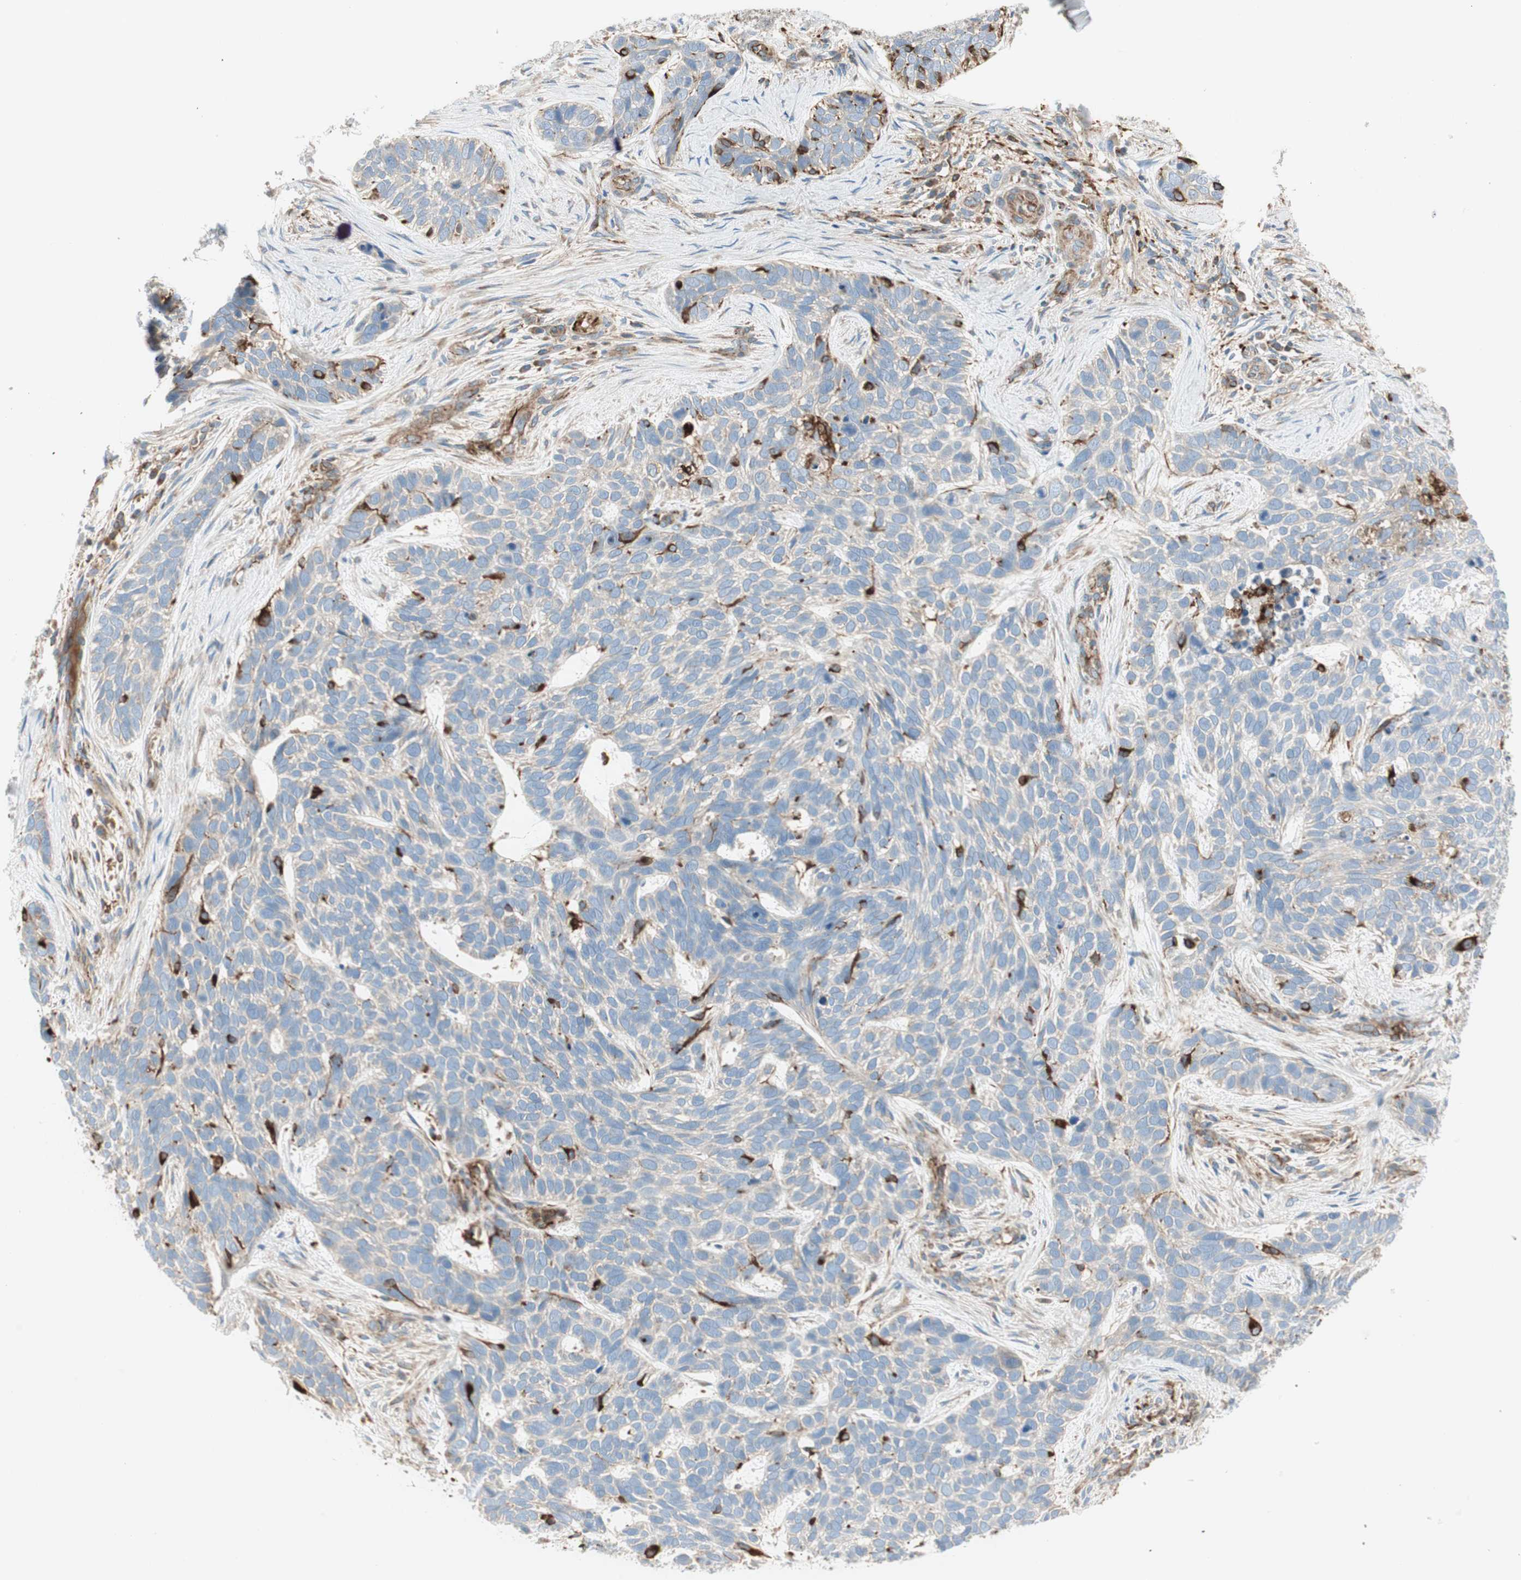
{"staining": {"intensity": "negative", "quantity": "none", "location": "none"}, "tissue": "skin cancer", "cell_type": "Tumor cells", "image_type": "cancer", "snomed": [{"axis": "morphology", "description": "Basal cell carcinoma"}, {"axis": "topography", "description": "Skin"}], "caption": "Micrograph shows no protein staining in tumor cells of skin basal cell carcinoma tissue.", "gene": "ATP6V1G1", "patient": {"sex": "male", "age": 87}}